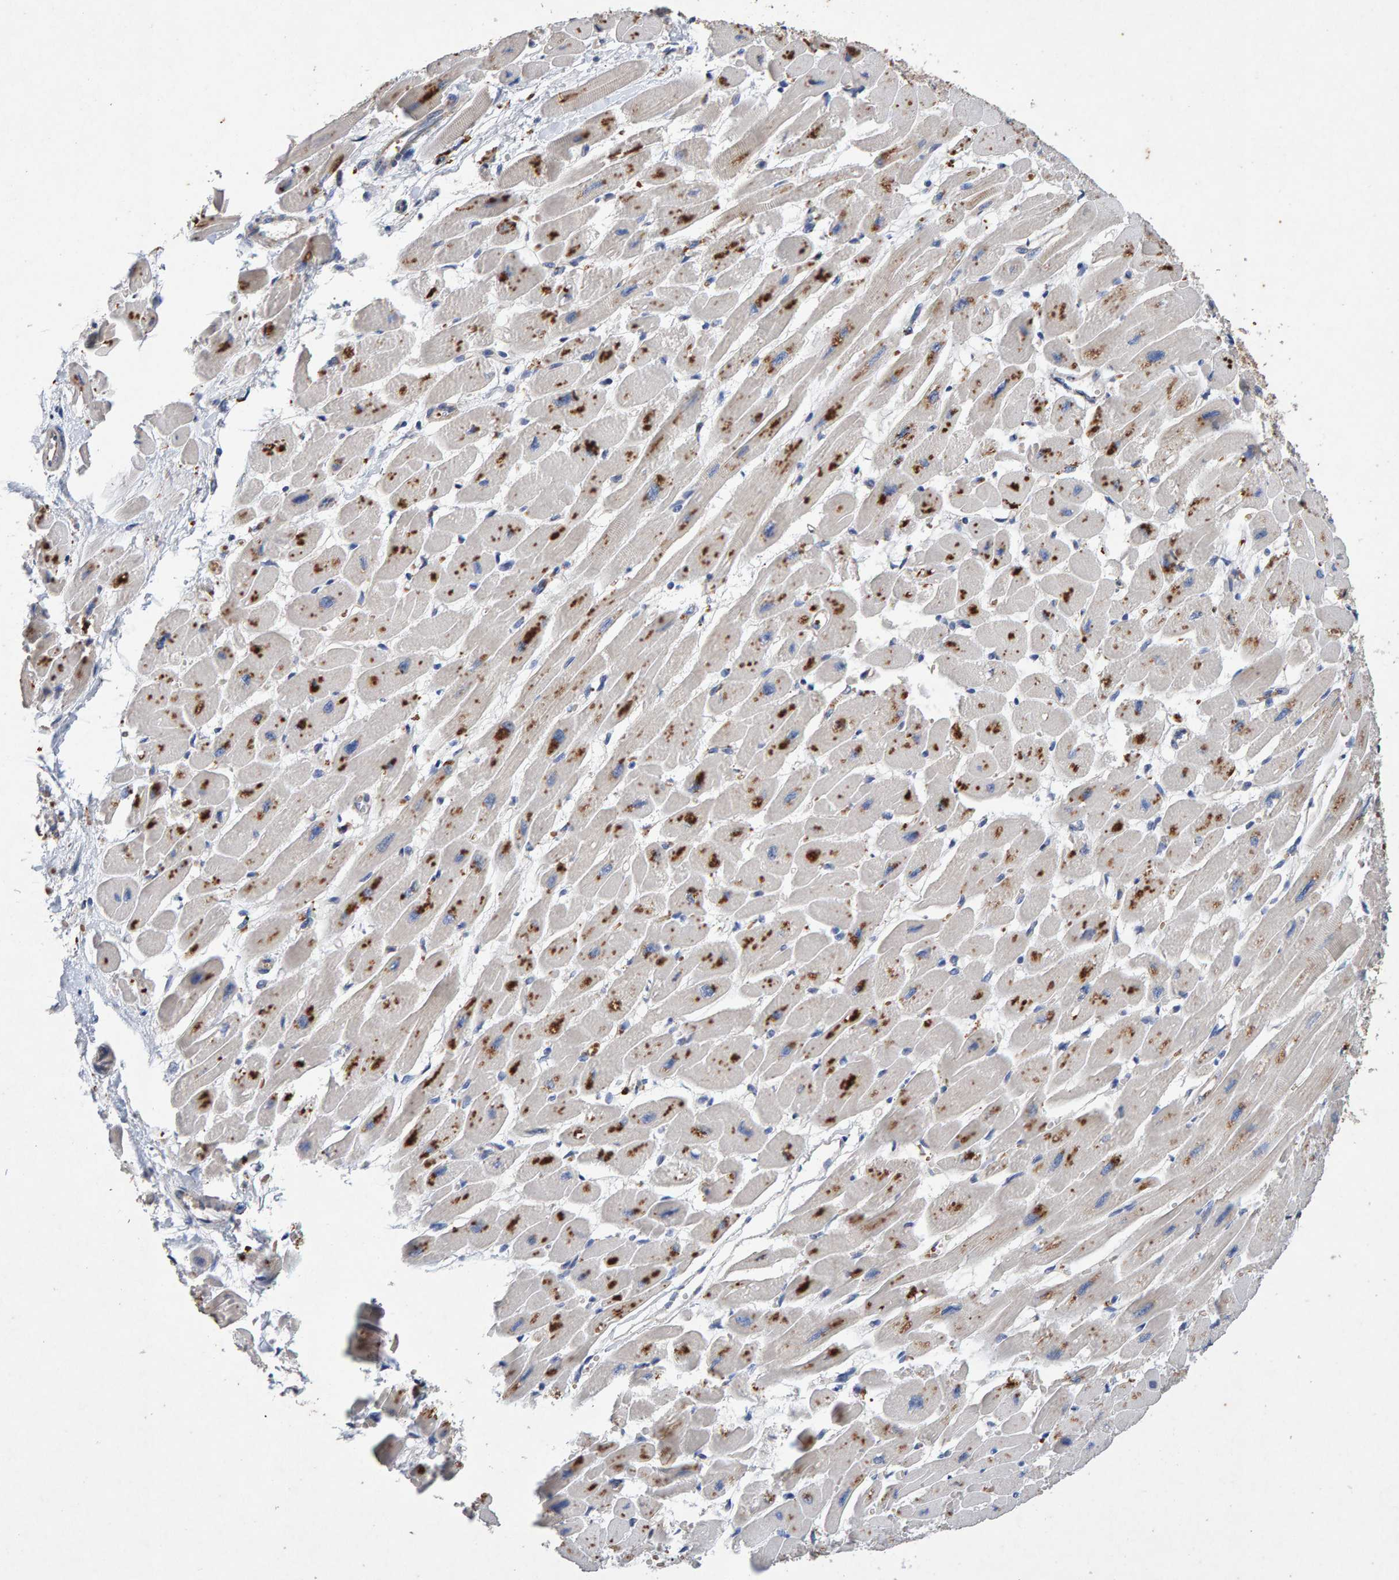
{"staining": {"intensity": "negative", "quantity": "none", "location": "none"}, "tissue": "heart muscle", "cell_type": "Cardiomyocytes", "image_type": "normal", "snomed": [{"axis": "morphology", "description": "Normal tissue, NOS"}, {"axis": "topography", "description": "Heart"}], "caption": "Image shows no significant protein staining in cardiomyocytes of unremarkable heart muscle.", "gene": "EFR3A", "patient": {"sex": "female", "age": 54}}